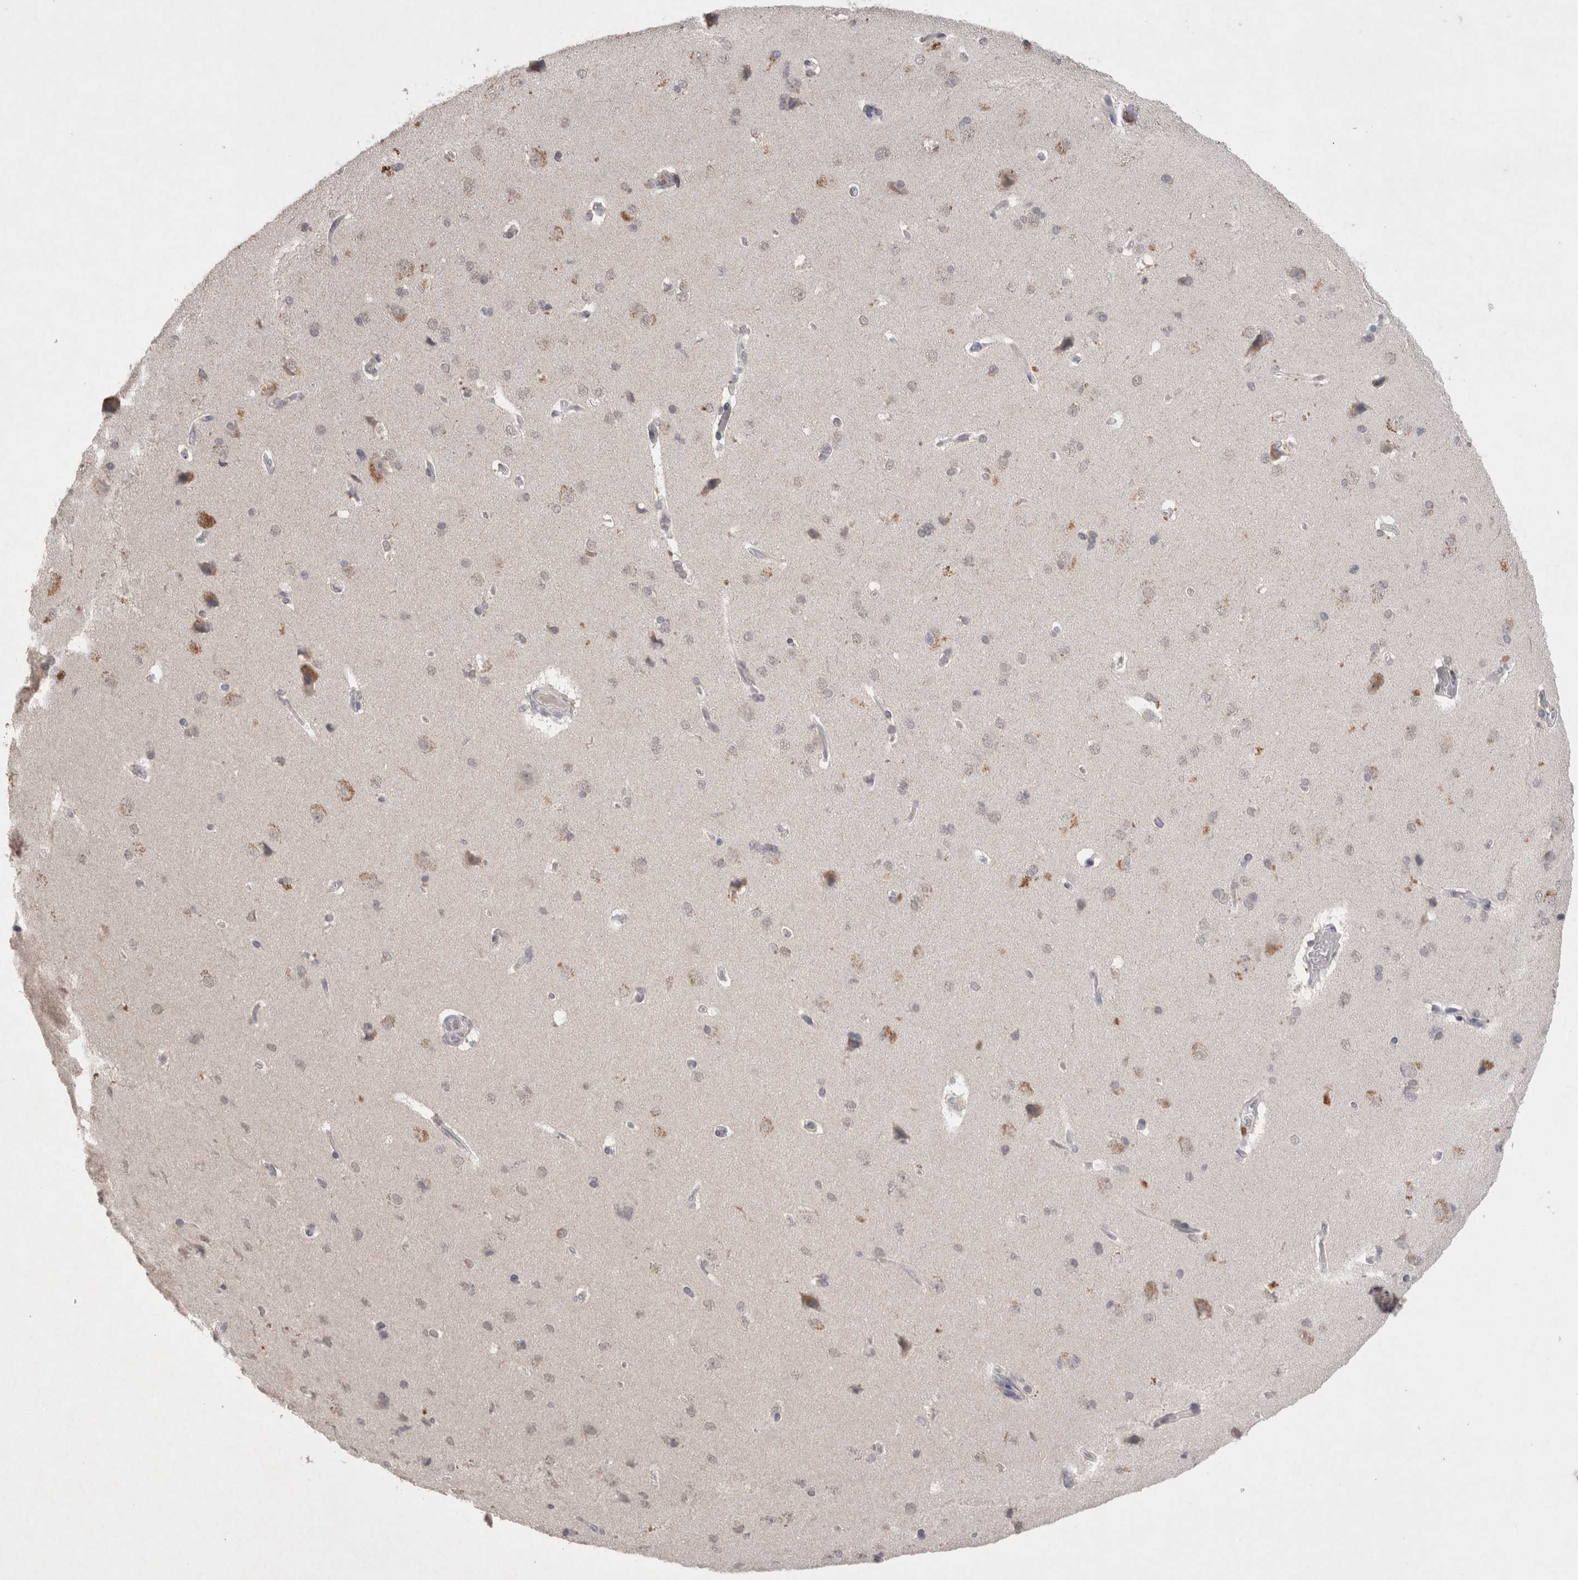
{"staining": {"intensity": "negative", "quantity": "none", "location": "none"}, "tissue": "cerebral cortex", "cell_type": "Endothelial cells", "image_type": "normal", "snomed": [{"axis": "morphology", "description": "Normal tissue, NOS"}, {"axis": "topography", "description": "Cerebral cortex"}], "caption": "A photomicrograph of human cerebral cortex is negative for staining in endothelial cells.", "gene": "LYVE1", "patient": {"sex": "male", "age": 62}}